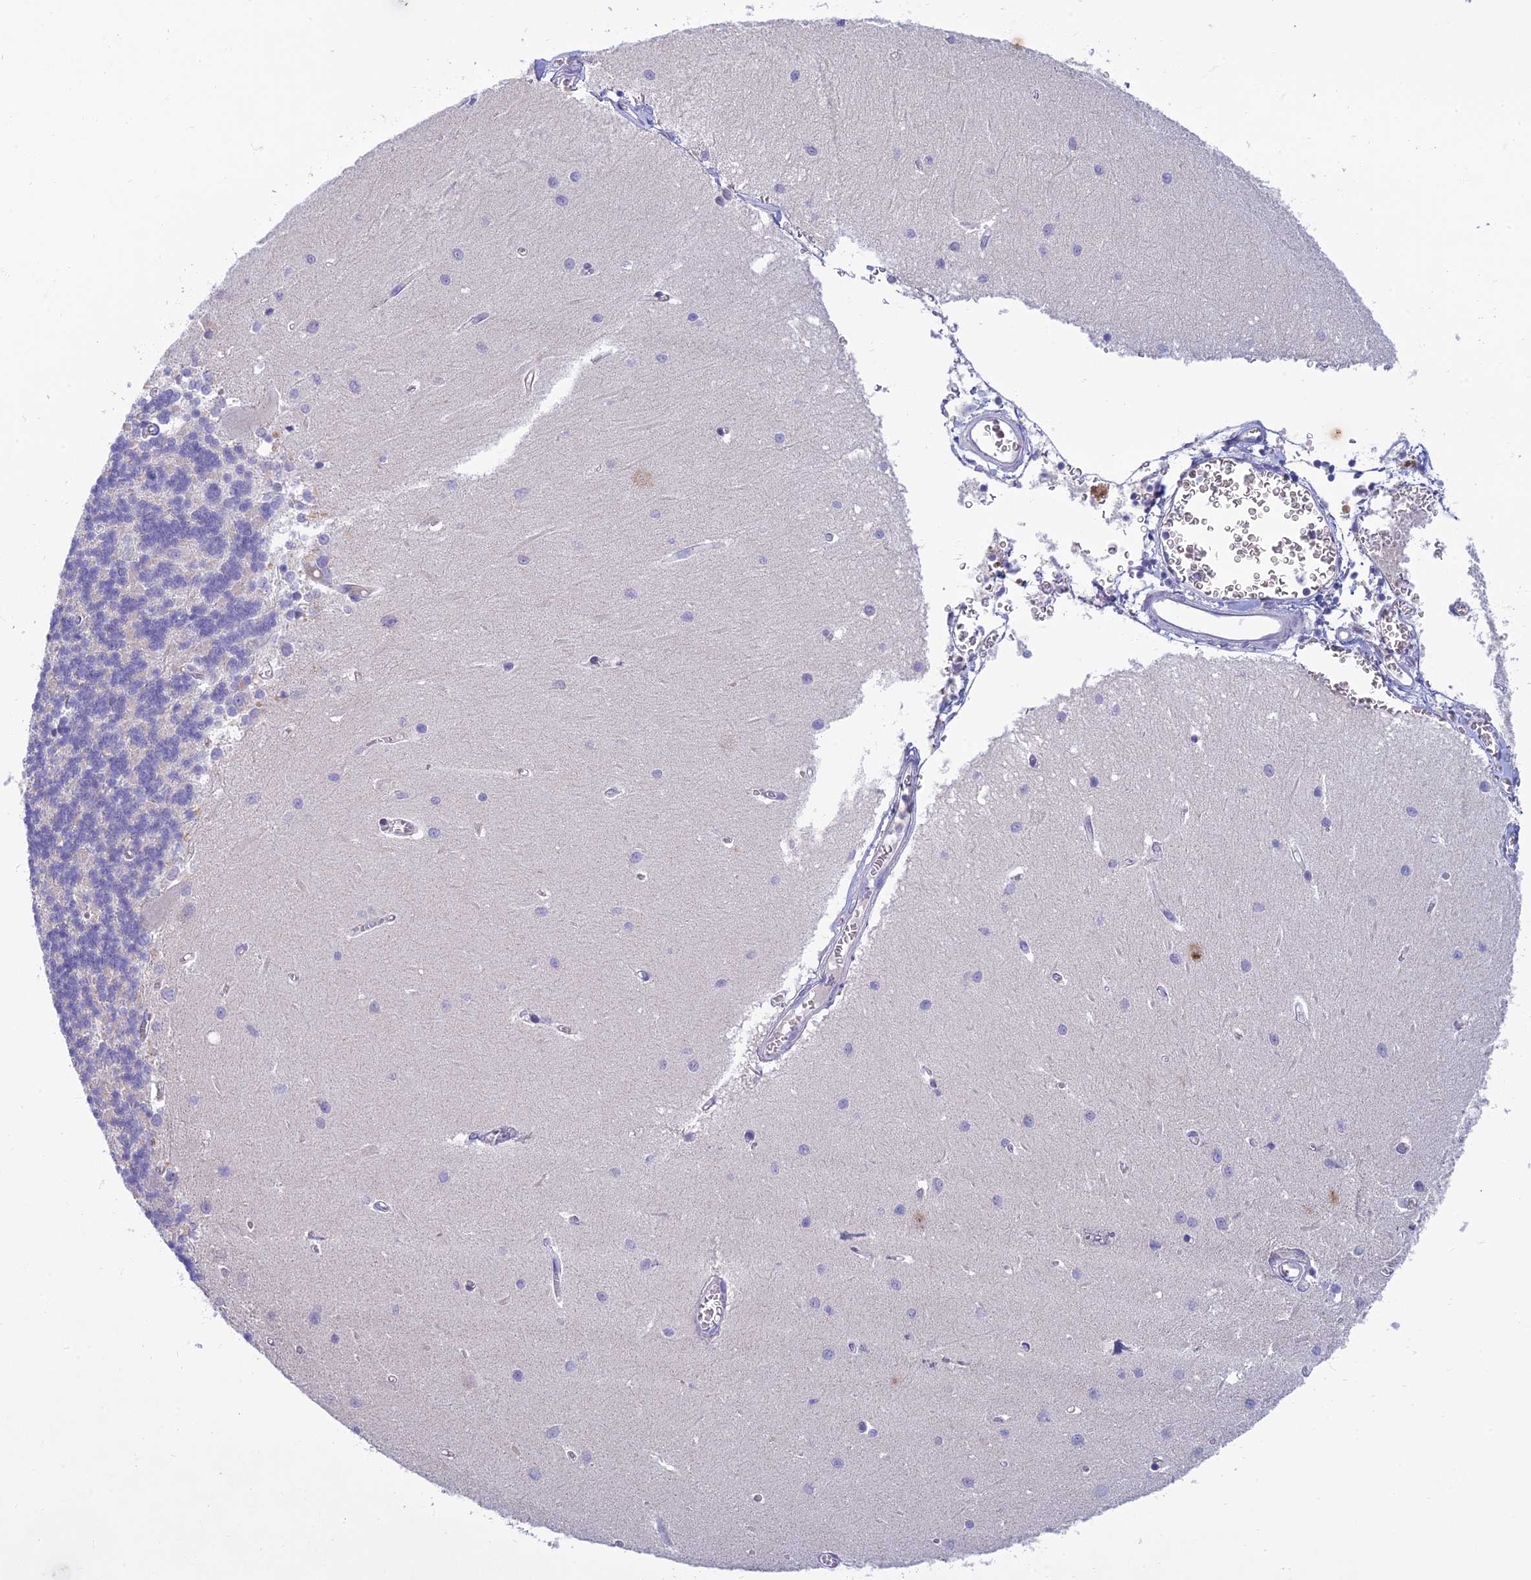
{"staining": {"intensity": "negative", "quantity": "none", "location": "none"}, "tissue": "cerebellum", "cell_type": "Cells in granular layer", "image_type": "normal", "snomed": [{"axis": "morphology", "description": "Normal tissue, NOS"}, {"axis": "topography", "description": "Cerebellum"}], "caption": "DAB immunohistochemical staining of normal cerebellum exhibits no significant expression in cells in granular layer. (Stains: DAB immunohistochemistry (IHC) with hematoxylin counter stain, Microscopy: brightfield microscopy at high magnification).", "gene": "SLC25A41", "patient": {"sex": "male", "age": 37}}